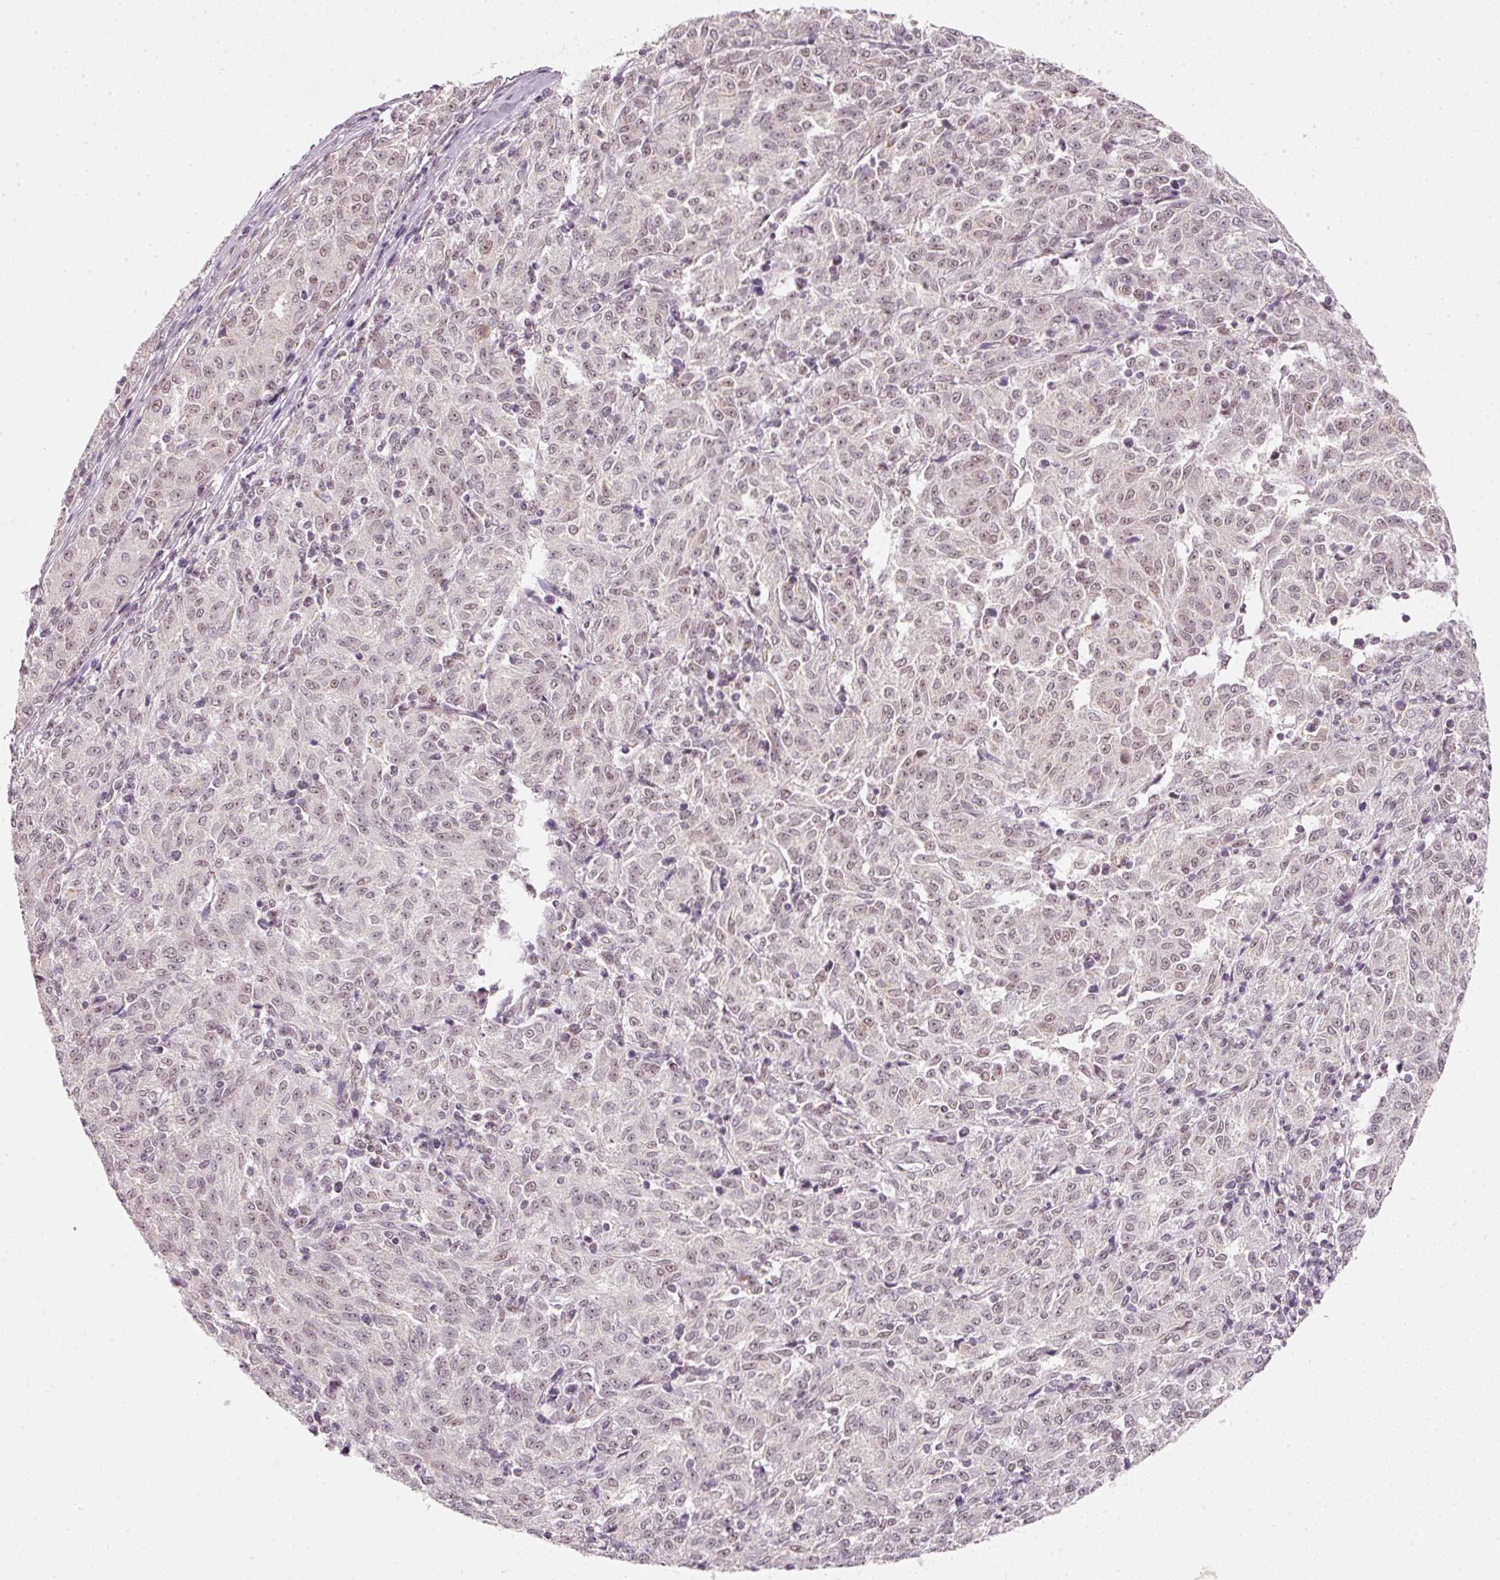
{"staining": {"intensity": "weak", "quantity": "<25%", "location": "nuclear"}, "tissue": "melanoma", "cell_type": "Tumor cells", "image_type": "cancer", "snomed": [{"axis": "morphology", "description": "Malignant melanoma, NOS"}, {"axis": "topography", "description": "Skin"}], "caption": "This is an immunohistochemistry micrograph of melanoma. There is no expression in tumor cells.", "gene": "FSTL3", "patient": {"sex": "female", "age": 72}}